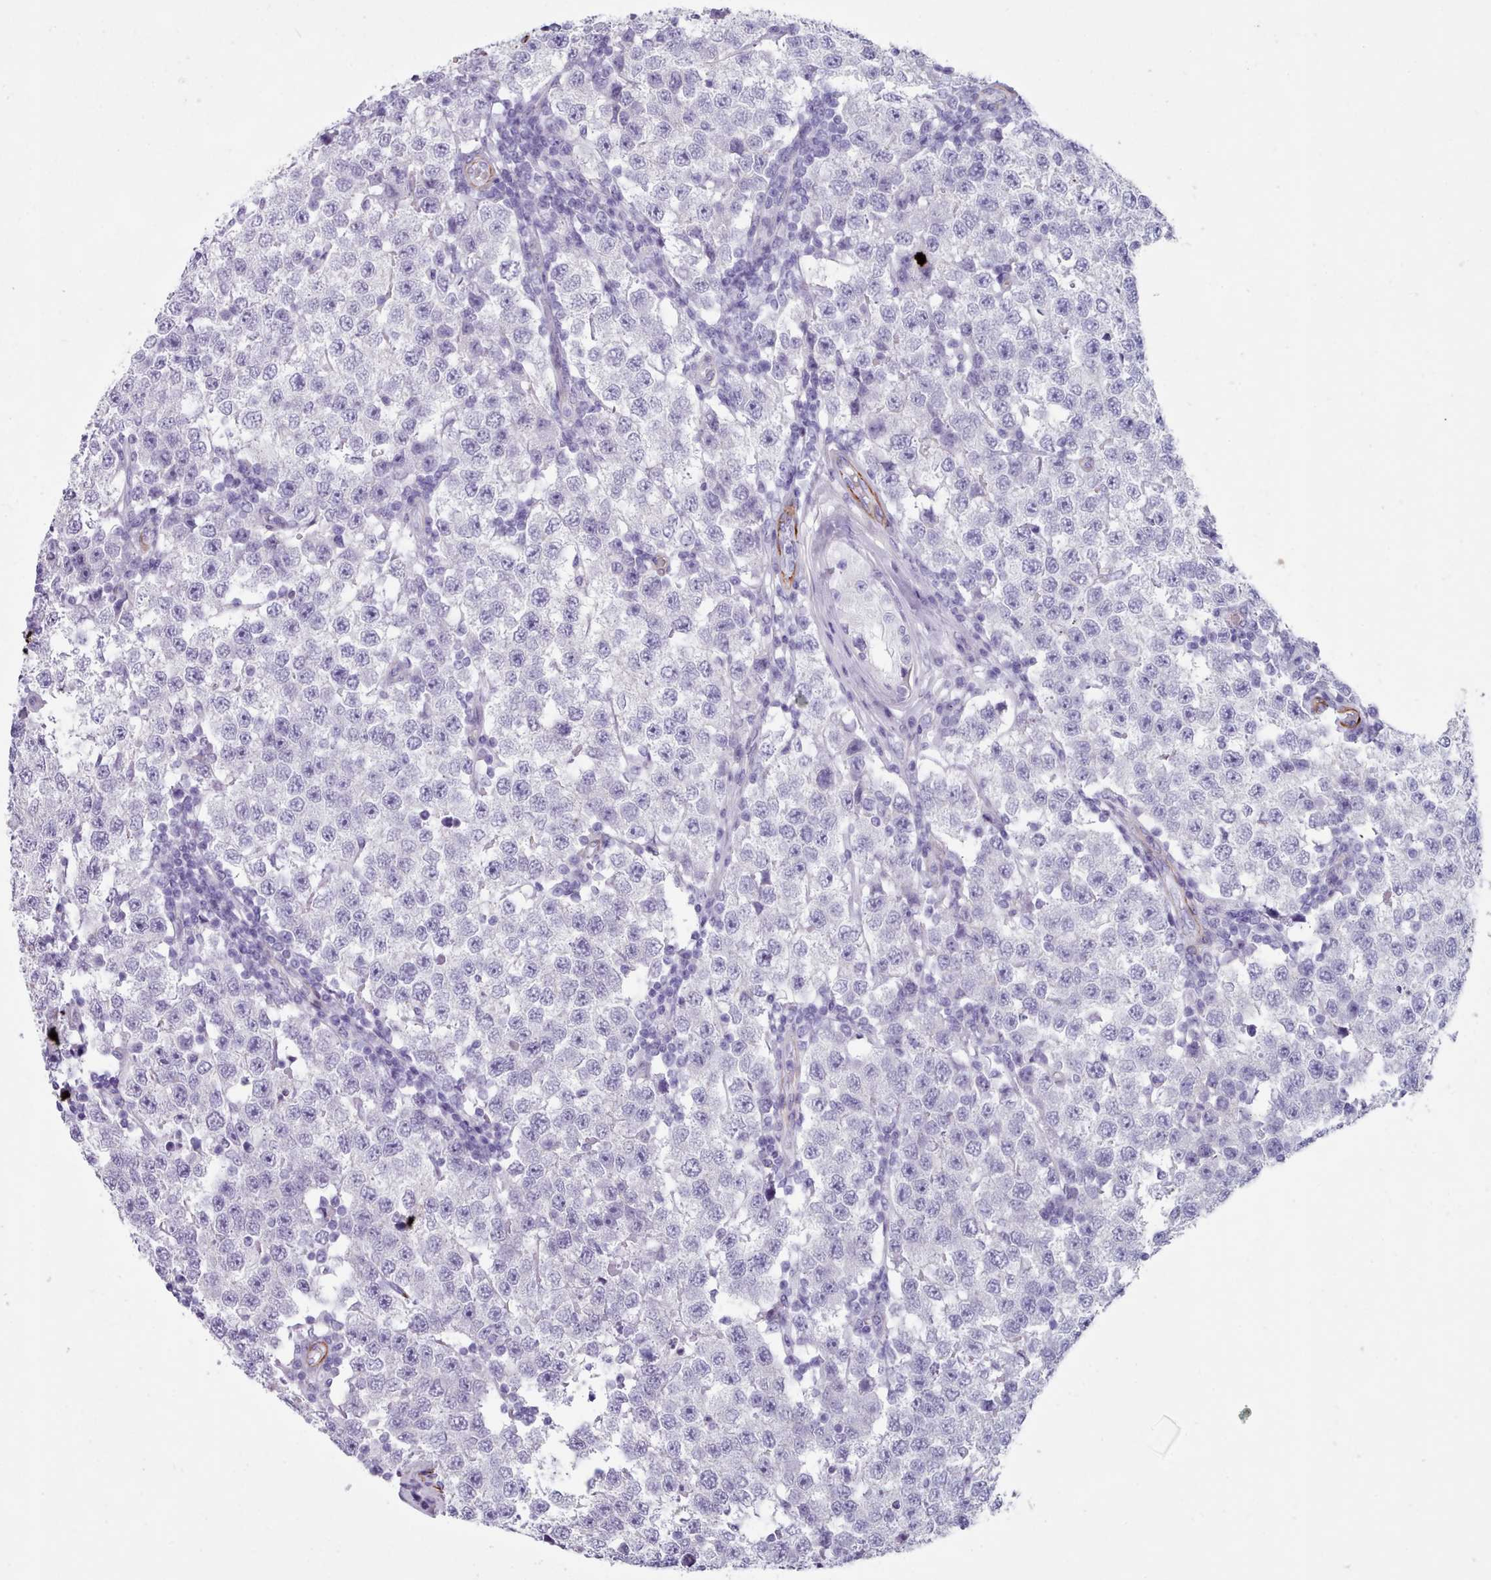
{"staining": {"intensity": "negative", "quantity": "none", "location": "none"}, "tissue": "testis cancer", "cell_type": "Tumor cells", "image_type": "cancer", "snomed": [{"axis": "morphology", "description": "Seminoma, NOS"}, {"axis": "topography", "description": "Testis"}], "caption": "Photomicrograph shows no significant protein expression in tumor cells of testis cancer.", "gene": "FPGS", "patient": {"sex": "male", "age": 34}}